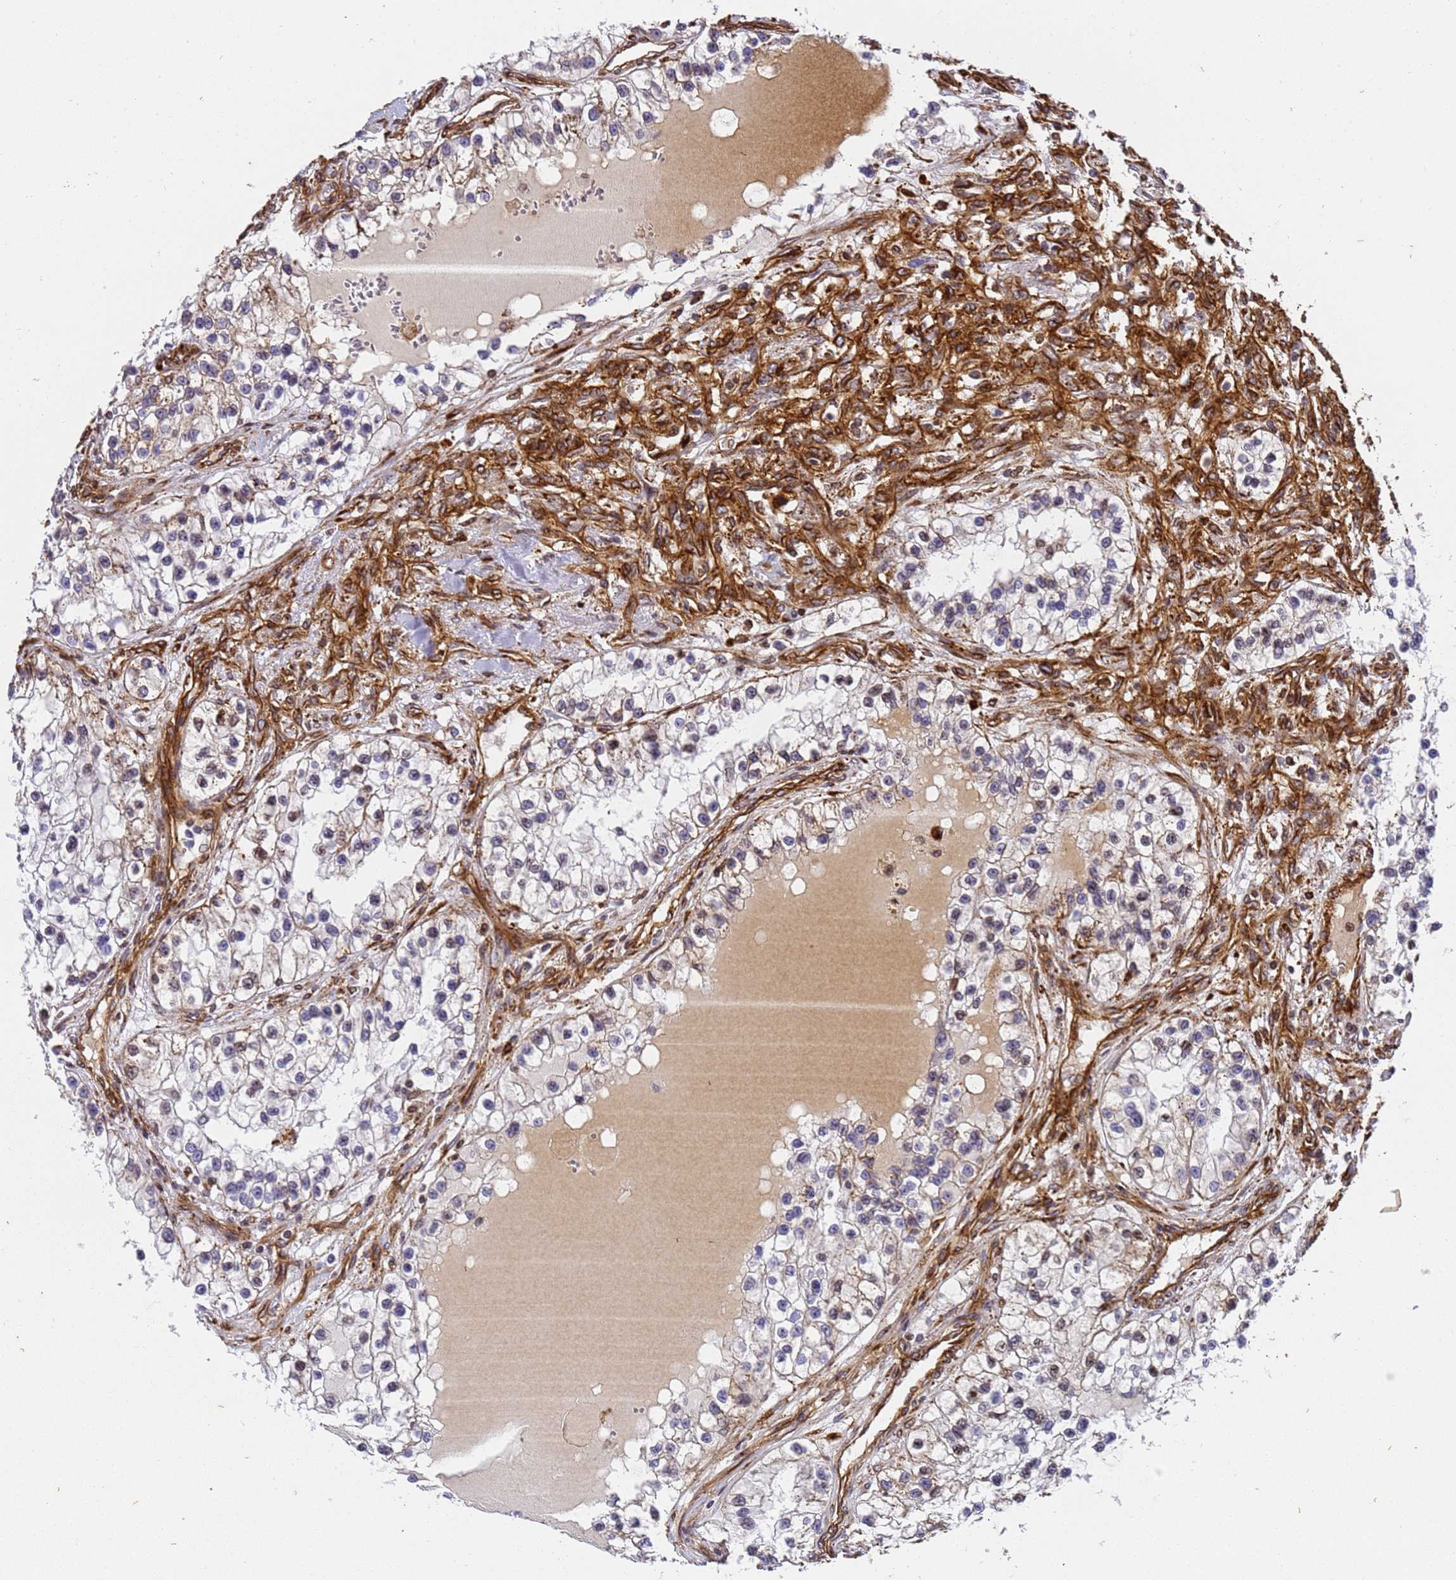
{"staining": {"intensity": "weak", "quantity": "<25%", "location": "cytoplasmic/membranous"}, "tissue": "renal cancer", "cell_type": "Tumor cells", "image_type": "cancer", "snomed": [{"axis": "morphology", "description": "Adenocarcinoma, NOS"}, {"axis": "topography", "description": "Kidney"}], "caption": "Adenocarcinoma (renal) was stained to show a protein in brown. There is no significant positivity in tumor cells. (Brightfield microscopy of DAB immunohistochemistry at high magnification).", "gene": "IGFBP7", "patient": {"sex": "female", "age": 57}}